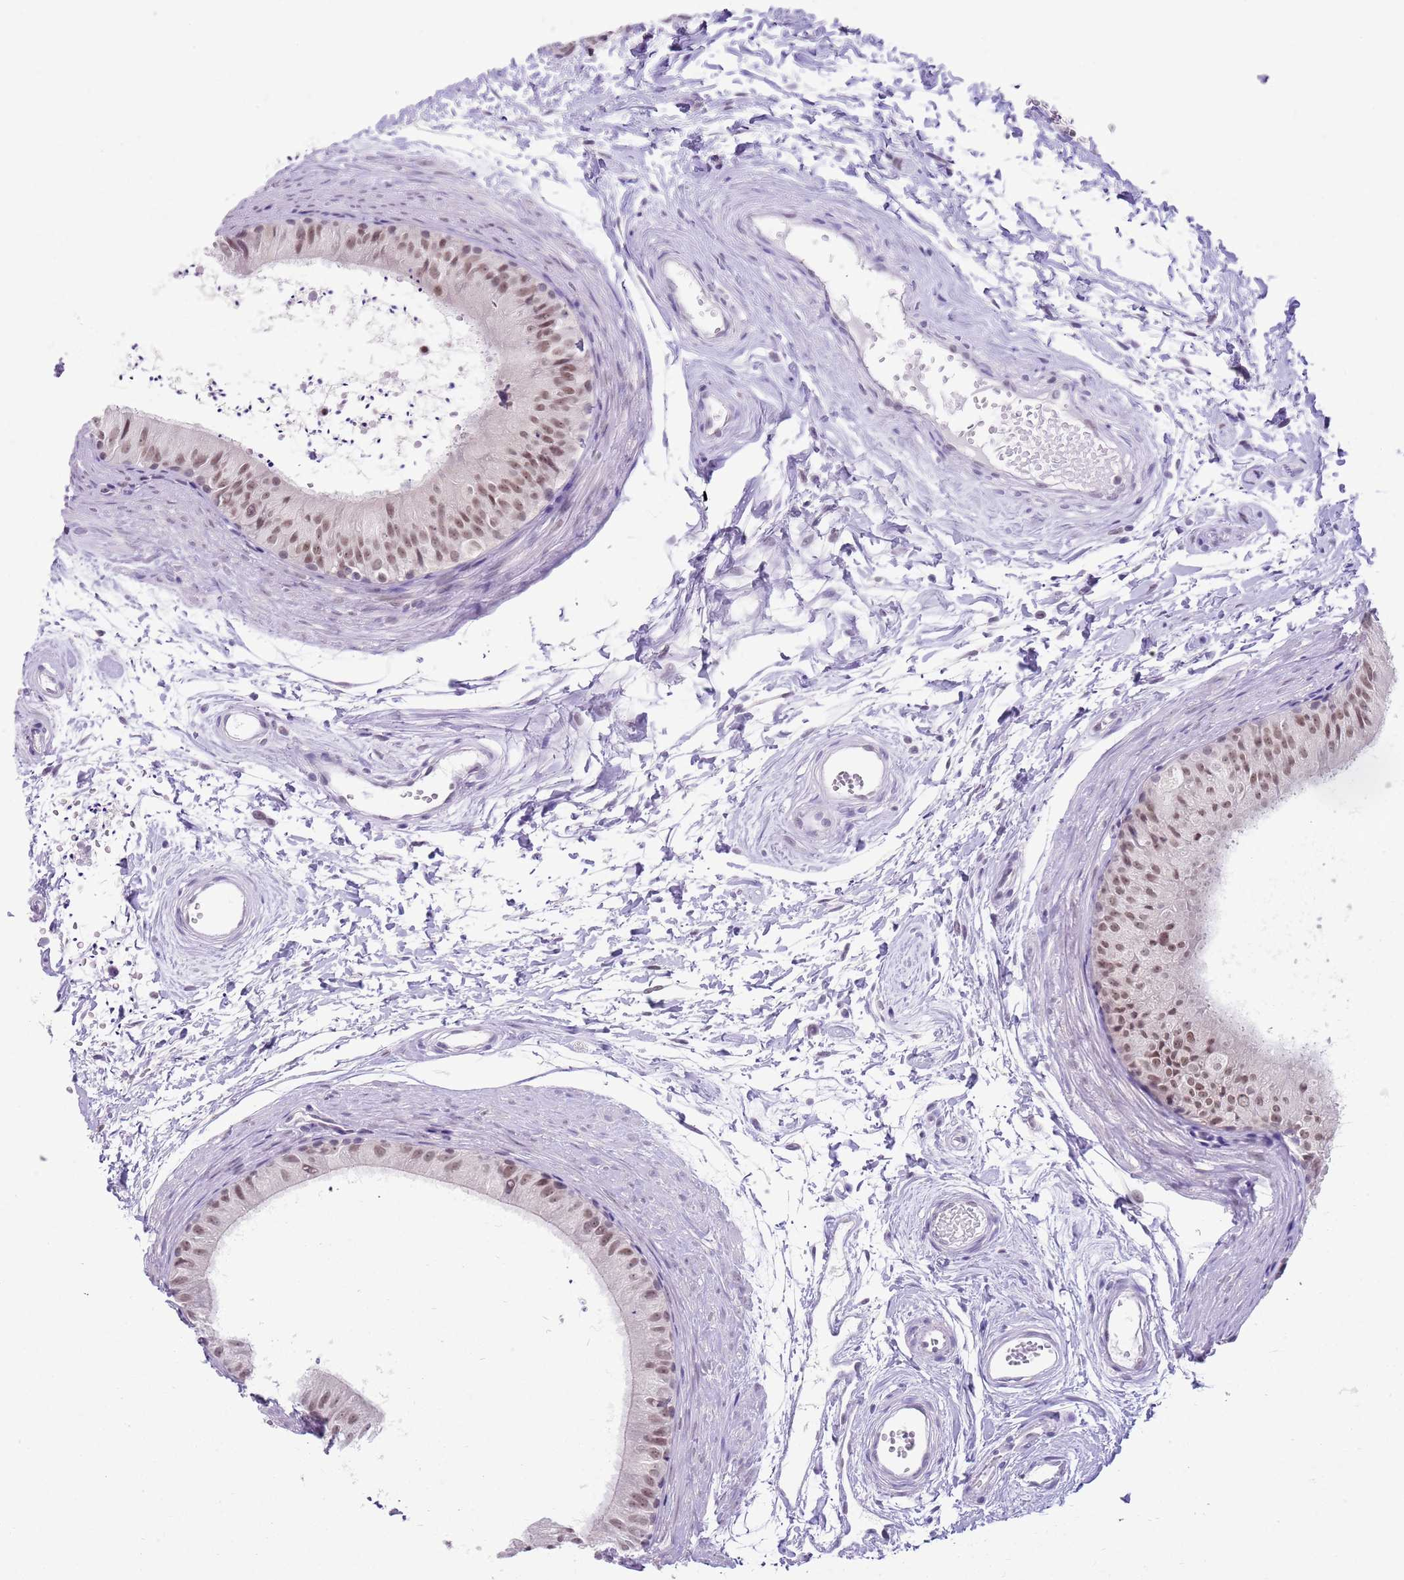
{"staining": {"intensity": "moderate", "quantity": "25%-75%", "location": "nuclear"}, "tissue": "epididymis", "cell_type": "Glandular cells", "image_type": "normal", "snomed": [{"axis": "morphology", "description": "Normal tissue, NOS"}, {"axis": "topography", "description": "Epididymis"}], "caption": "Unremarkable epididymis shows moderate nuclear staining in approximately 25%-75% of glandular cells, visualized by immunohistochemistry.", "gene": "SEPHS2", "patient": {"sex": "male", "age": 56}}